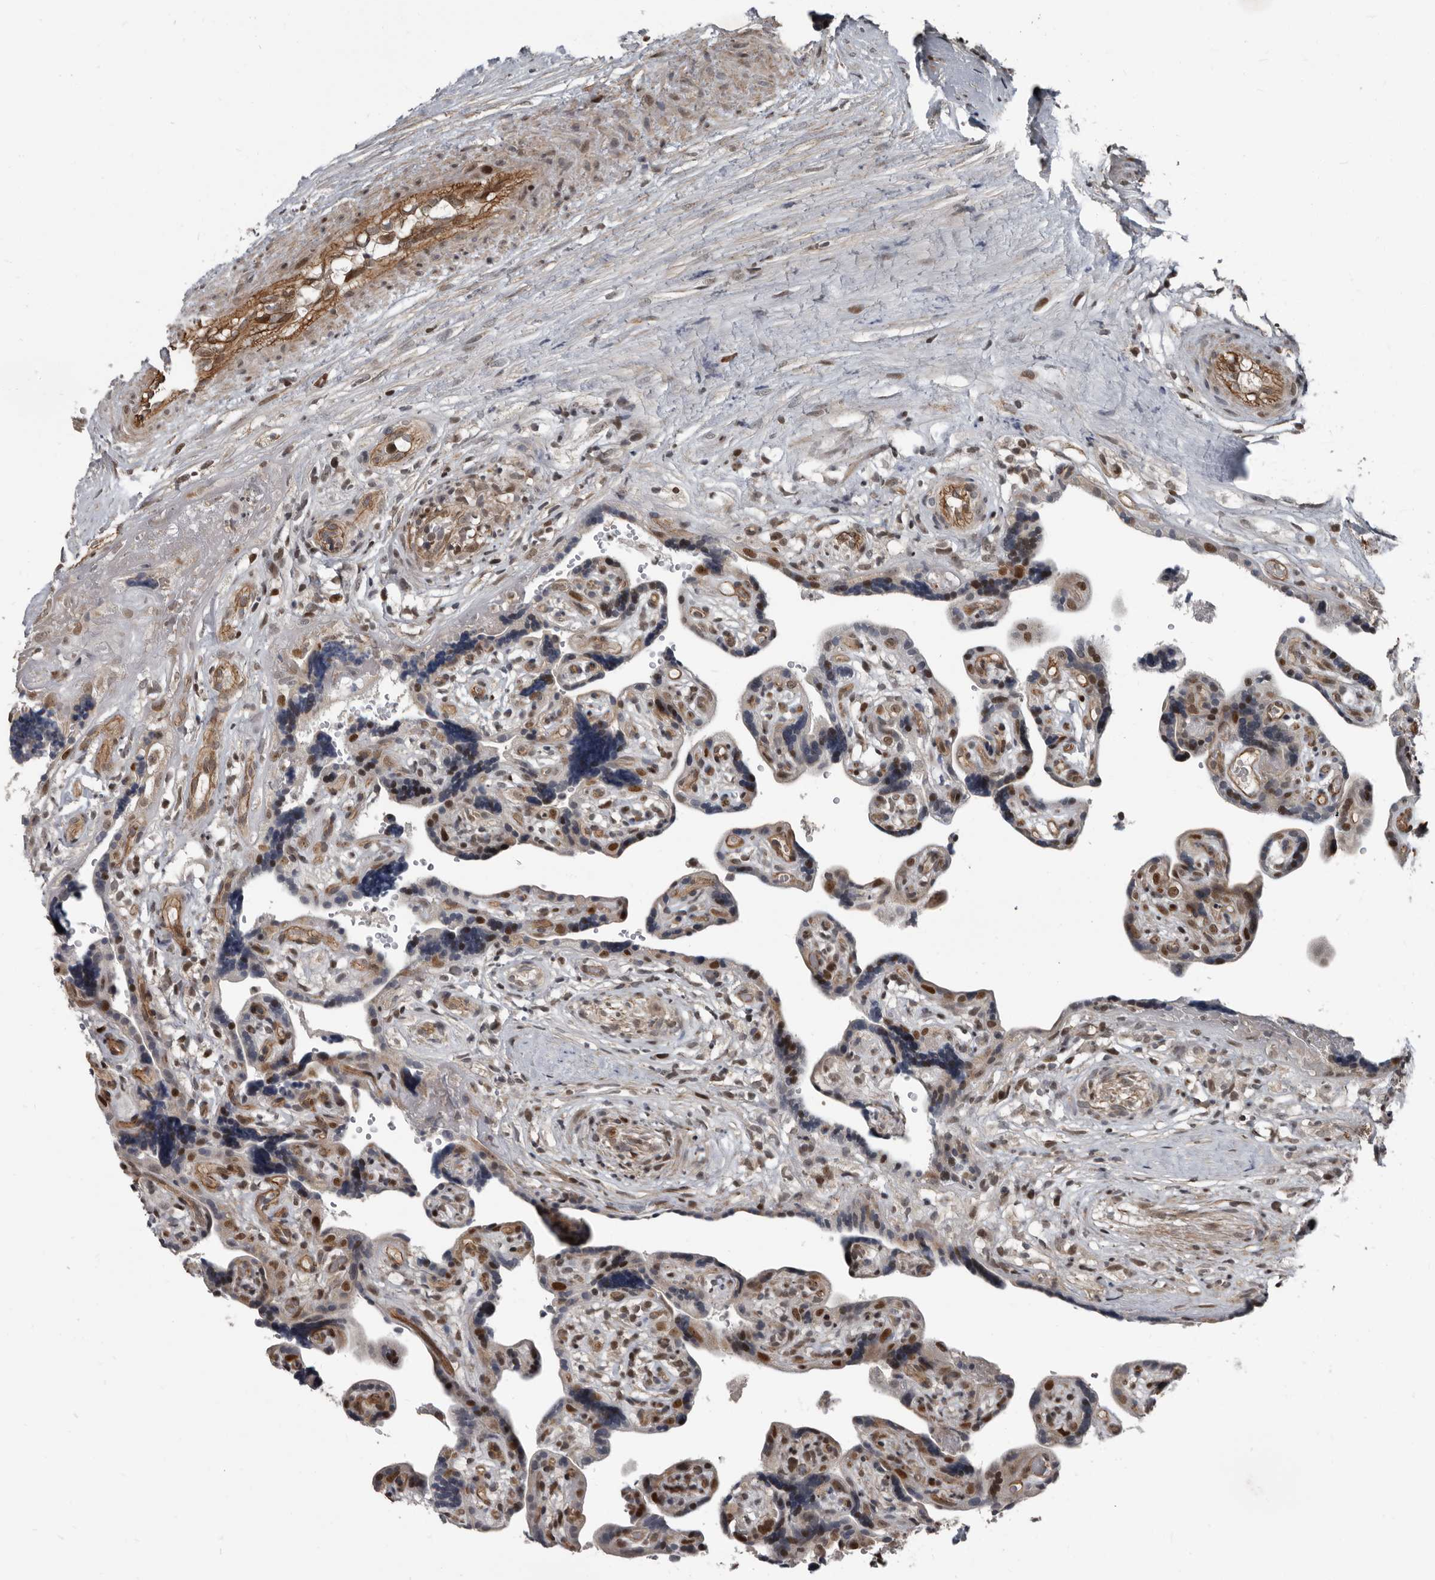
{"staining": {"intensity": "strong", "quantity": ">75%", "location": "nuclear"}, "tissue": "placenta", "cell_type": "Decidual cells", "image_type": "normal", "snomed": [{"axis": "morphology", "description": "Normal tissue, NOS"}, {"axis": "topography", "description": "Placenta"}], "caption": "Immunohistochemical staining of unremarkable human placenta demonstrates high levels of strong nuclear expression in approximately >75% of decidual cells. (DAB (3,3'-diaminobenzidine) = brown stain, brightfield microscopy at high magnification).", "gene": "CHD1L", "patient": {"sex": "female", "age": 30}}